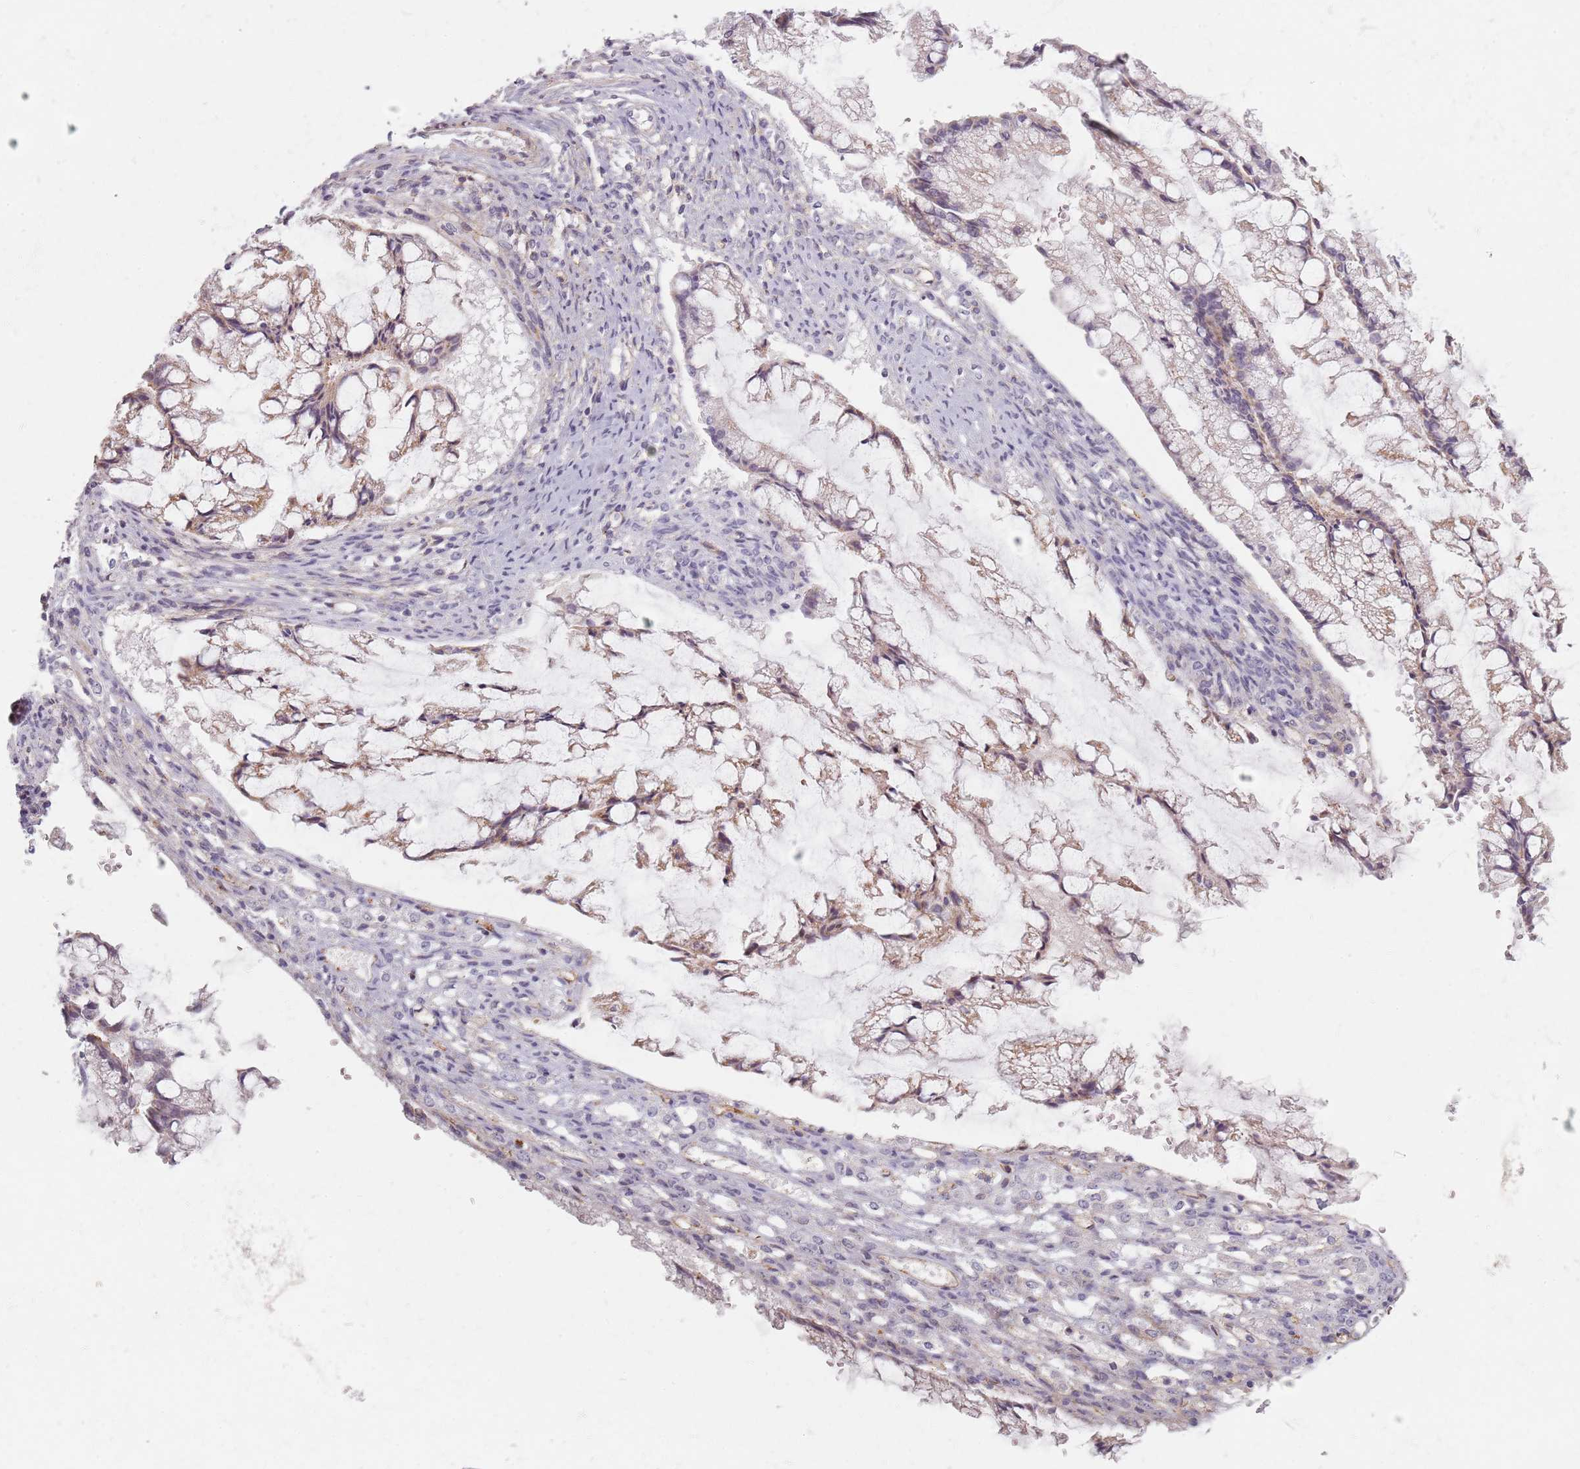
{"staining": {"intensity": "moderate", "quantity": "25%-75%", "location": "cytoplasmic/membranous"}, "tissue": "ovarian cancer", "cell_type": "Tumor cells", "image_type": "cancer", "snomed": [{"axis": "morphology", "description": "Cystadenocarcinoma, mucinous, NOS"}, {"axis": "topography", "description": "Ovary"}], "caption": "Ovarian cancer (mucinous cystadenocarcinoma) stained for a protein (brown) demonstrates moderate cytoplasmic/membranous positive expression in approximately 25%-75% of tumor cells.", "gene": "SYNGR3", "patient": {"sex": "female", "age": 73}}